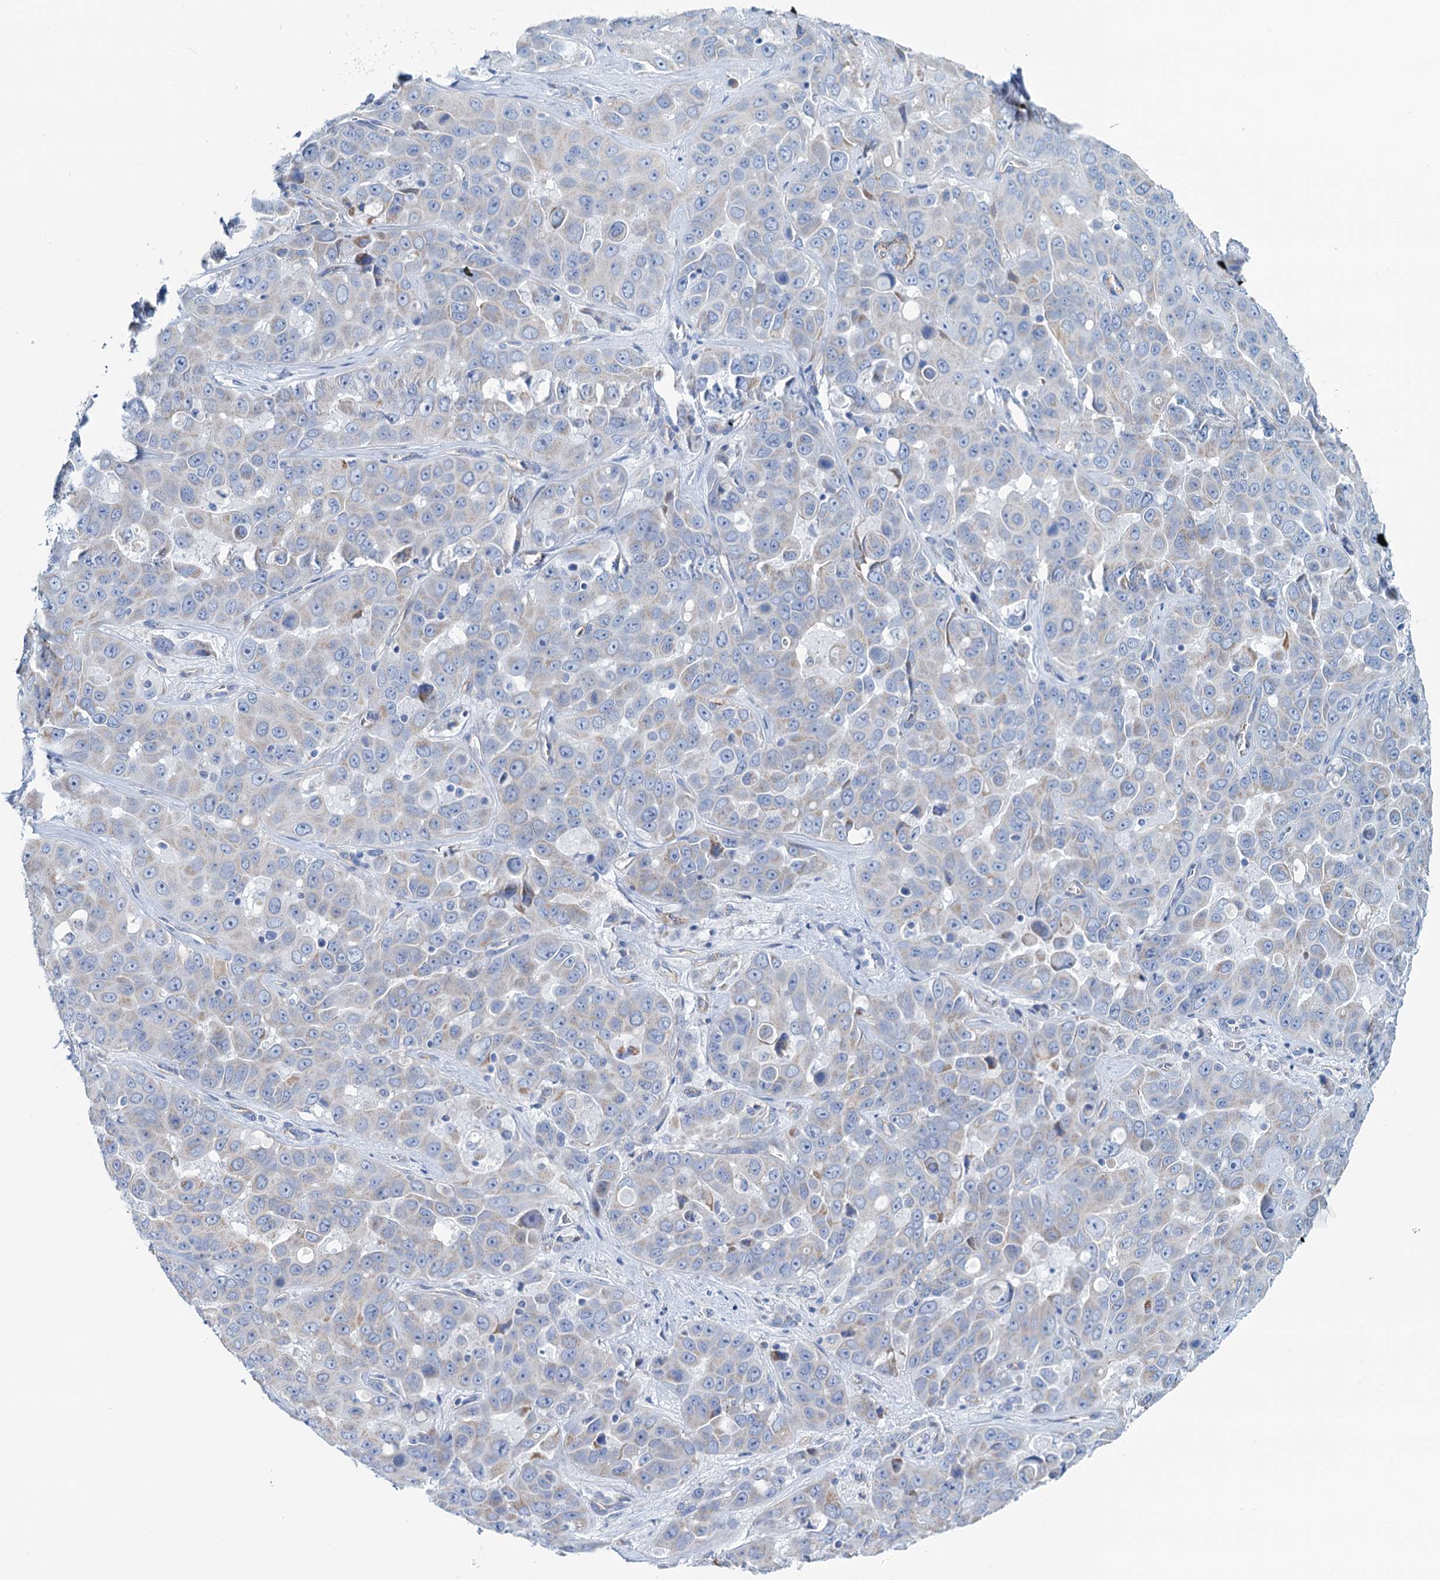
{"staining": {"intensity": "weak", "quantity": "<25%", "location": "cytoplasmic/membranous"}, "tissue": "liver cancer", "cell_type": "Tumor cells", "image_type": "cancer", "snomed": [{"axis": "morphology", "description": "Cholangiocarcinoma"}, {"axis": "topography", "description": "Liver"}], "caption": "IHC of human liver cholangiocarcinoma reveals no expression in tumor cells.", "gene": "SLC1A3", "patient": {"sex": "female", "age": 52}}